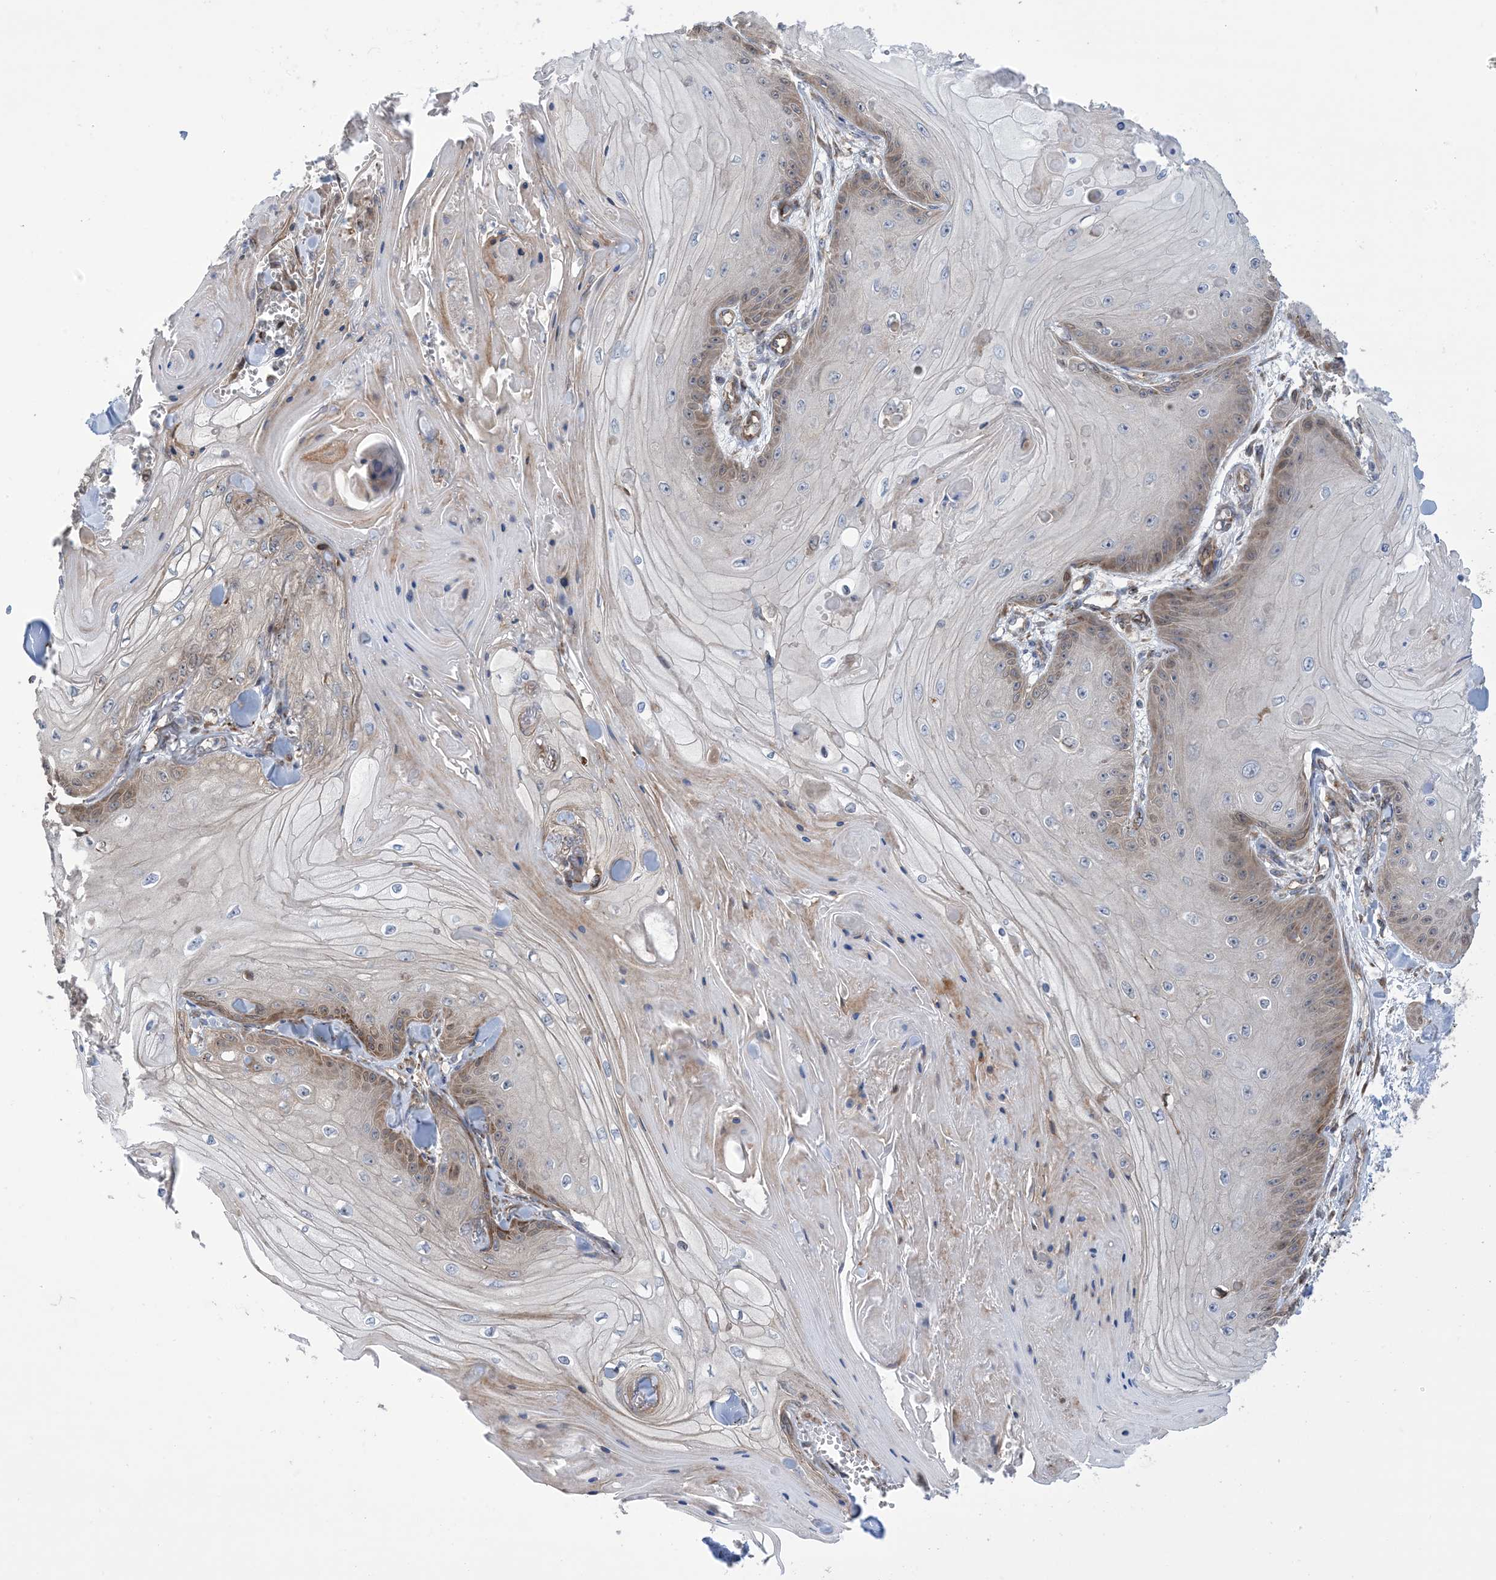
{"staining": {"intensity": "moderate", "quantity": "<25%", "location": "cytoplasmic/membranous"}, "tissue": "skin cancer", "cell_type": "Tumor cells", "image_type": "cancer", "snomed": [{"axis": "morphology", "description": "Squamous cell carcinoma, NOS"}, {"axis": "topography", "description": "Skin"}], "caption": "Squamous cell carcinoma (skin) stained for a protein demonstrates moderate cytoplasmic/membranous positivity in tumor cells.", "gene": "CLEC16A", "patient": {"sex": "male", "age": 74}}